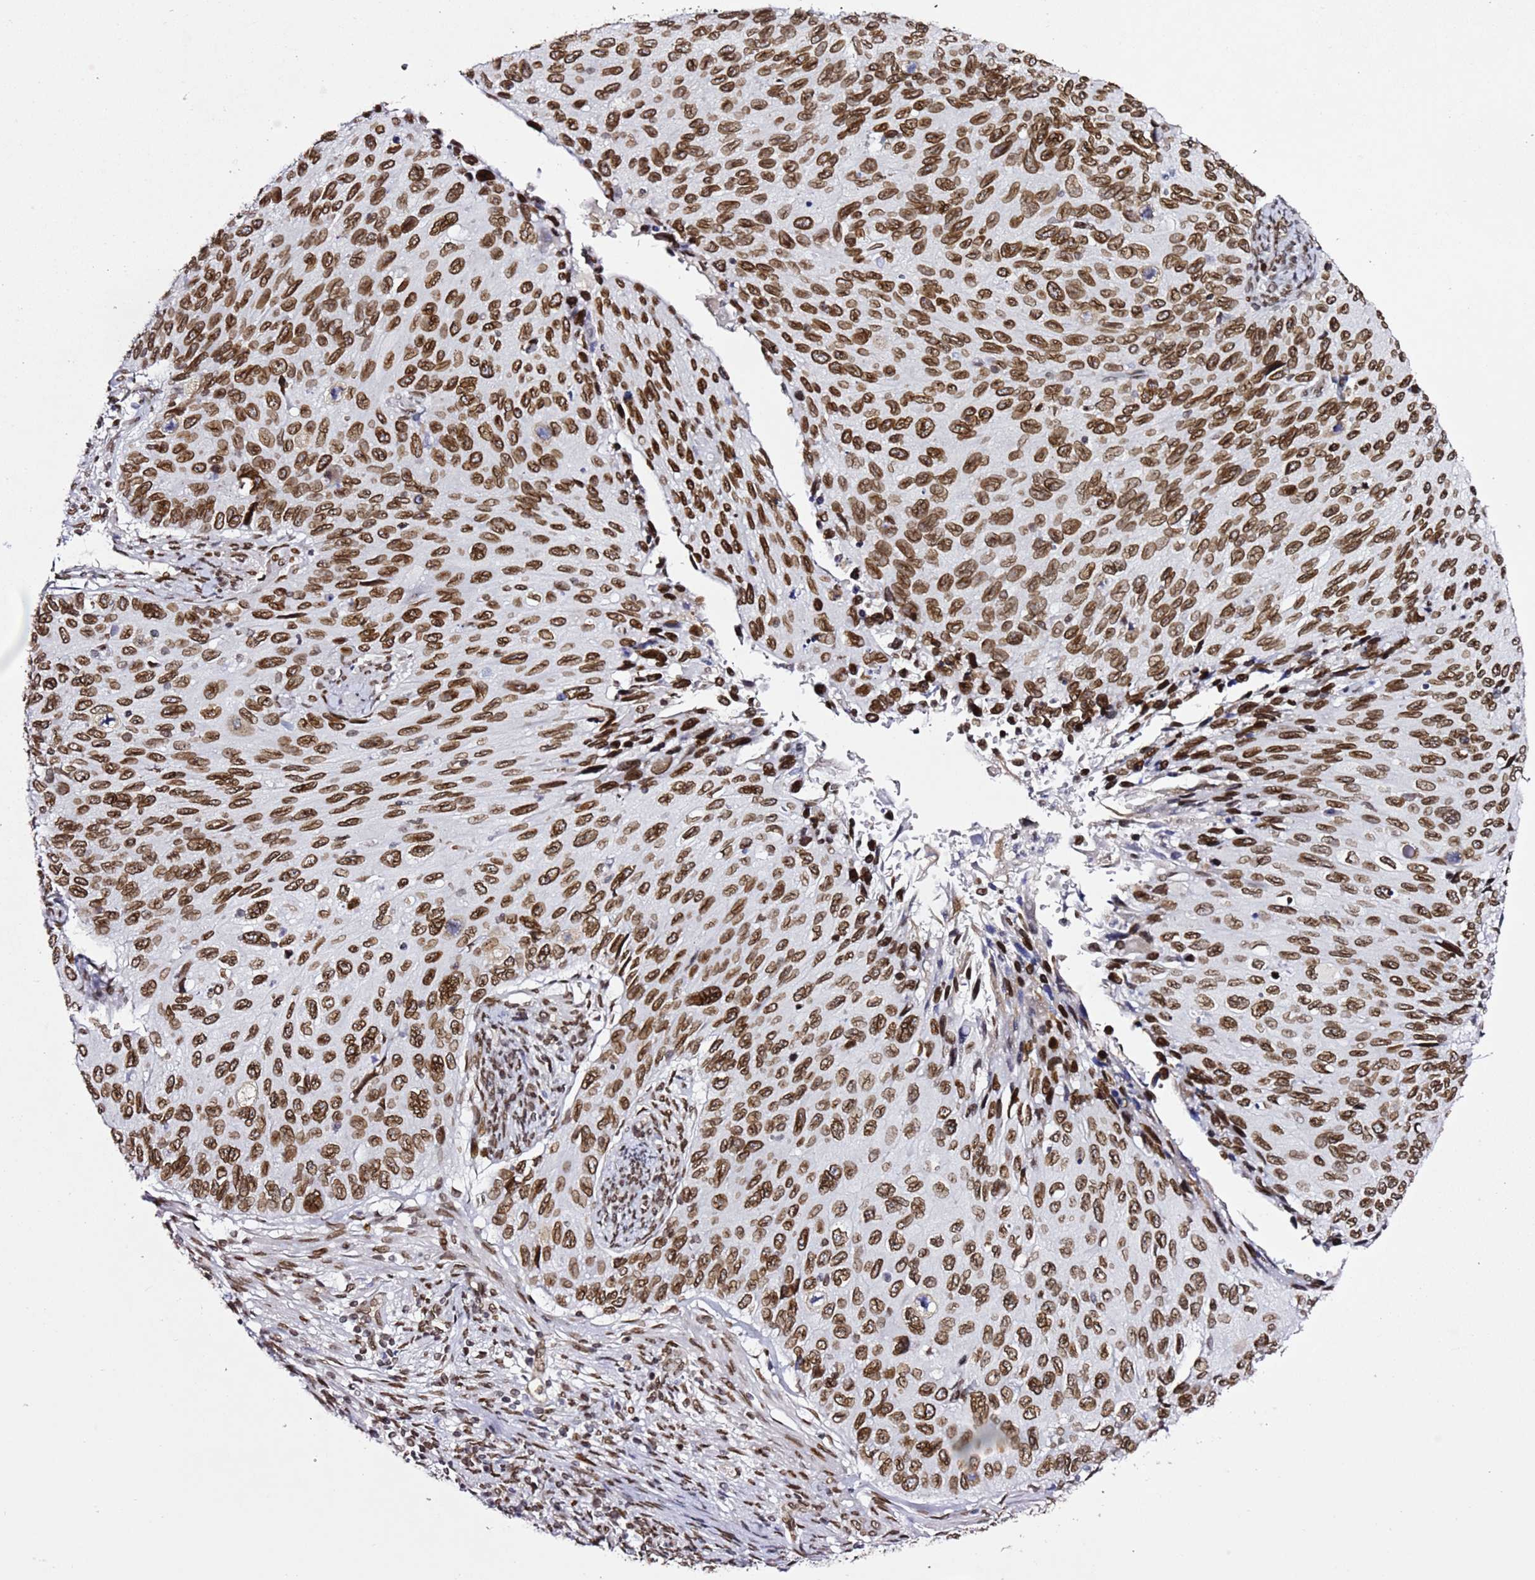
{"staining": {"intensity": "moderate", "quantity": ">75%", "location": "cytoplasmic/membranous,nuclear"}, "tissue": "cervical cancer", "cell_type": "Tumor cells", "image_type": "cancer", "snomed": [{"axis": "morphology", "description": "Squamous cell carcinoma, NOS"}, {"axis": "topography", "description": "Cervix"}], "caption": "Immunohistochemistry (IHC) staining of cervical cancer (squamous cell carcinoma), which exhibits medium levels of moderate cytoplasmic/membranous and nuclear positivity in about >75% of tumor cells indicating moderate cytoplasmic/membranous and nuclear protein staining. The staining was performed using DAB (brown) for protein detection and nuclei were counterstained in hematoxylin (blue).", "gene": "POU6F1", "patient": {"sex": "female", "age": 70}}